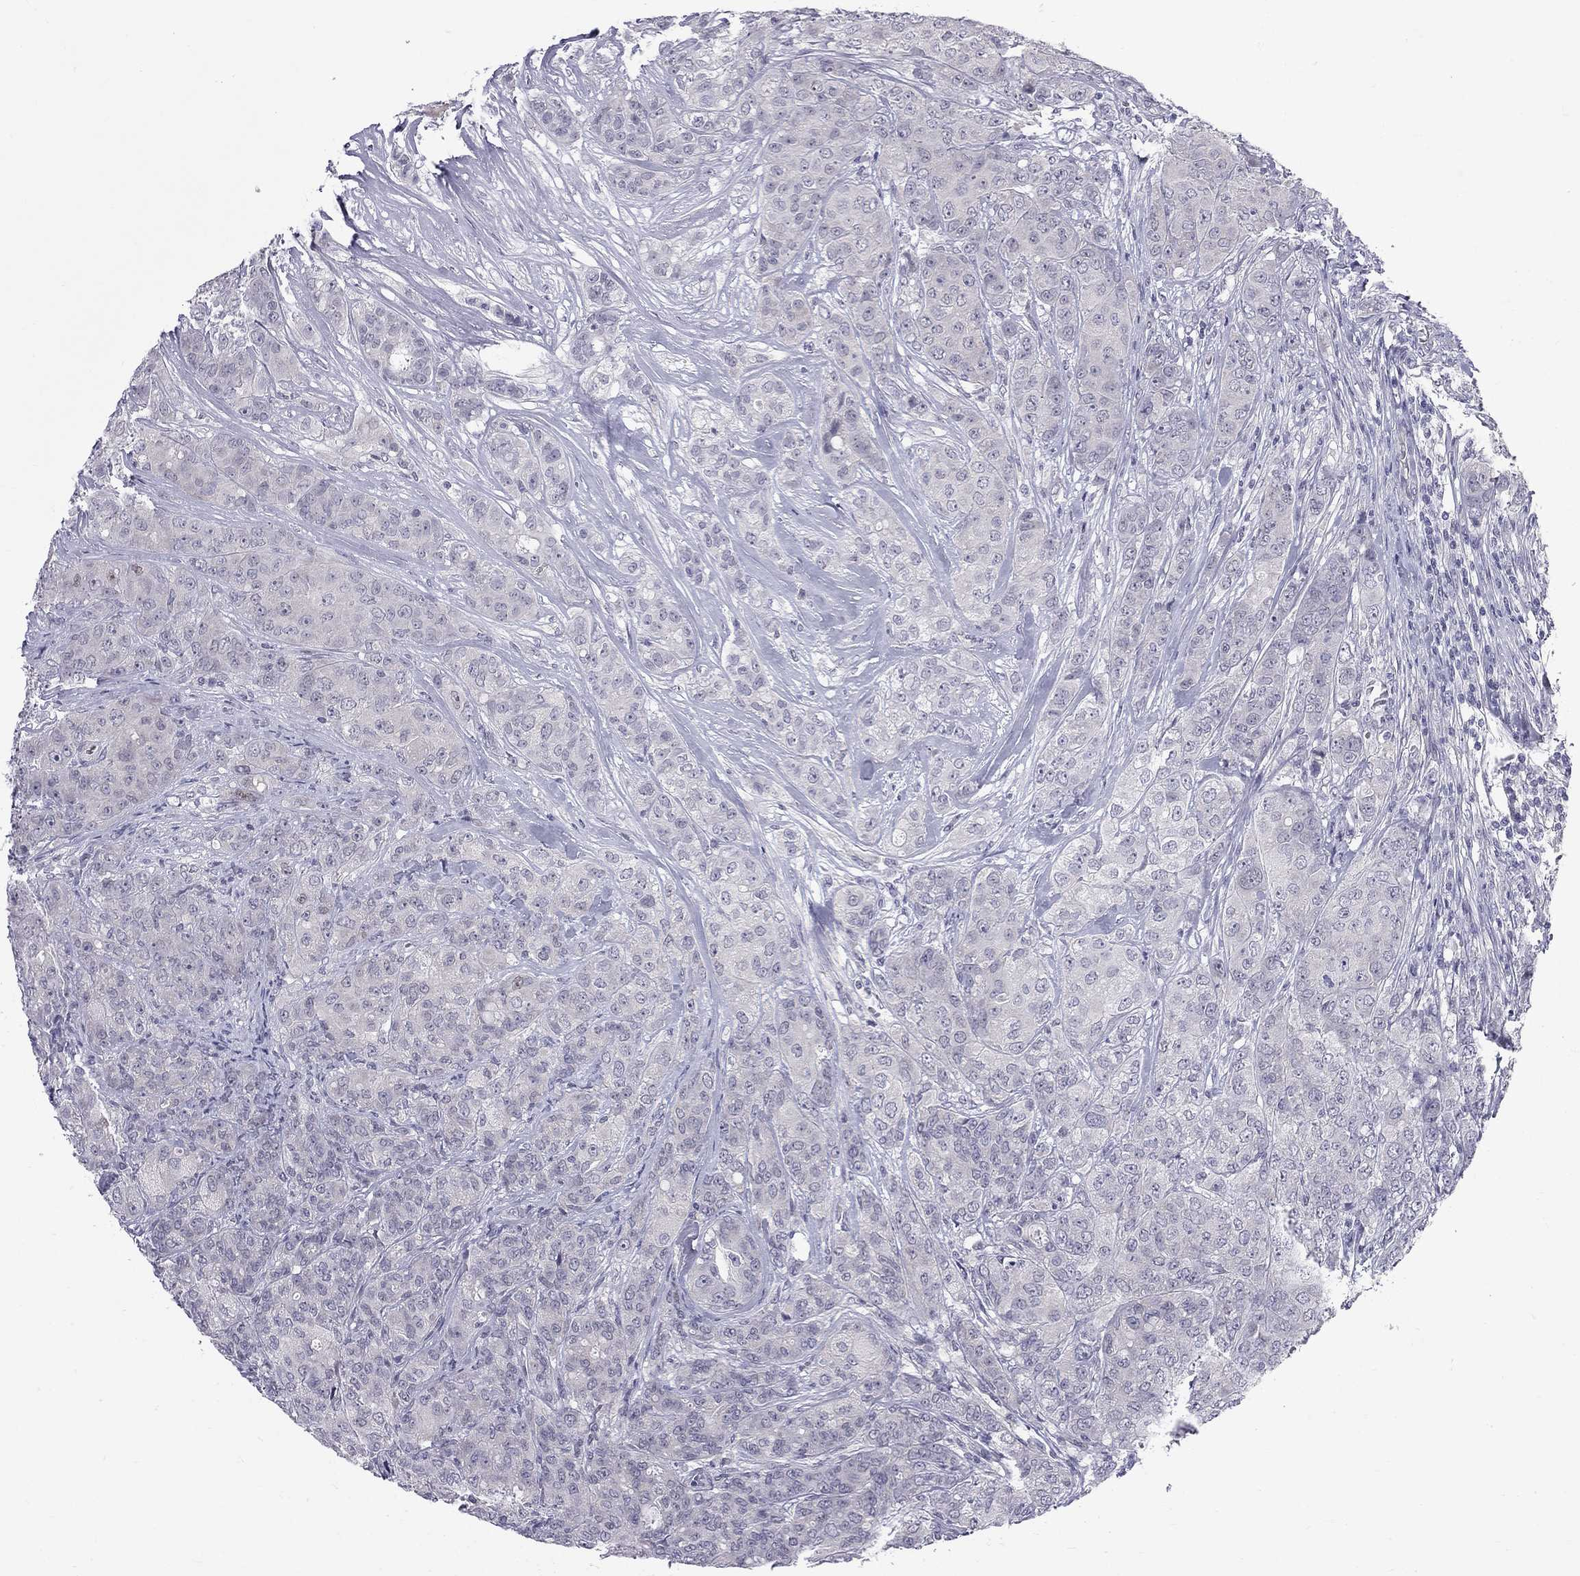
{"staining": {"intensity": "negative", "quantity": "none", "location": "none"}, "tissue": "breast cancer", "cell_type": "Tumor cells", "image_type": "cancer", "snomed": [{"axis": "morphology", "description": "Duct carcinoma"}, {"axis": "topography", "description": "Breast"}], "caption": "Immunohistochemistry image of neoplastic tissue: breast infiltrating ductal carcinoma stained with DAB (3,3'-diaminobenzidine) reveals no significant protein positivity in tumor cells.", "gene": "RTL9", "patient": {"sex": "female", "age": 43}}